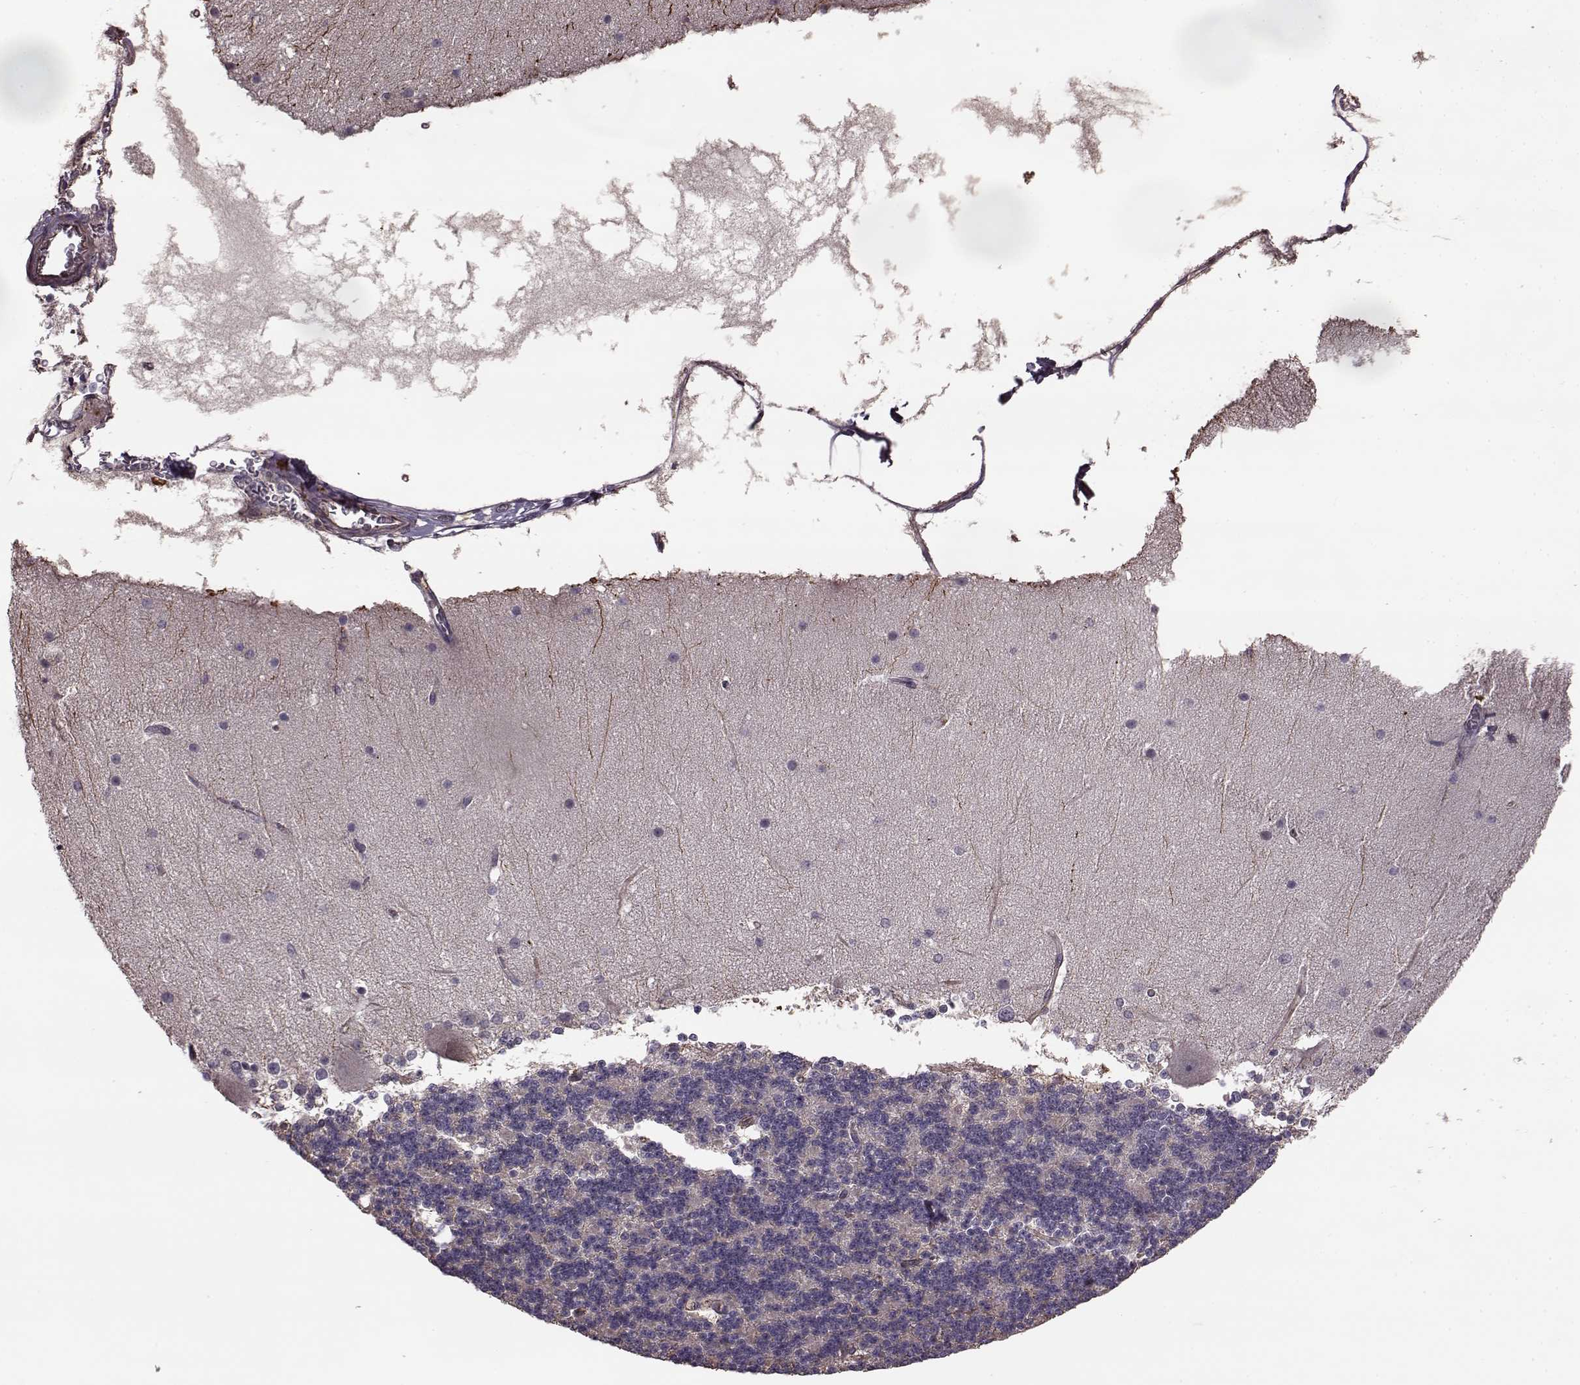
{"staining": {"intensity": "negative", "quantity": "none", "location": "none"}, "tissue": "cerebellum", "cell_type": "Cells in granular layer", "image_type": "normal", "snomed": [{"axis": "morphology", "description": "Normal tissue, NOS"}, {"axis": "topography", "description": "Cerebellum"}], "caption": "DAB immunohistochemical staining of unremarkable cerebellum shows no significant expression in cells in granular layer. (DAB immunohistochemistry, high magnification).", "gene": "NTF3", "patient": {"sex": "female", "age": 19}}